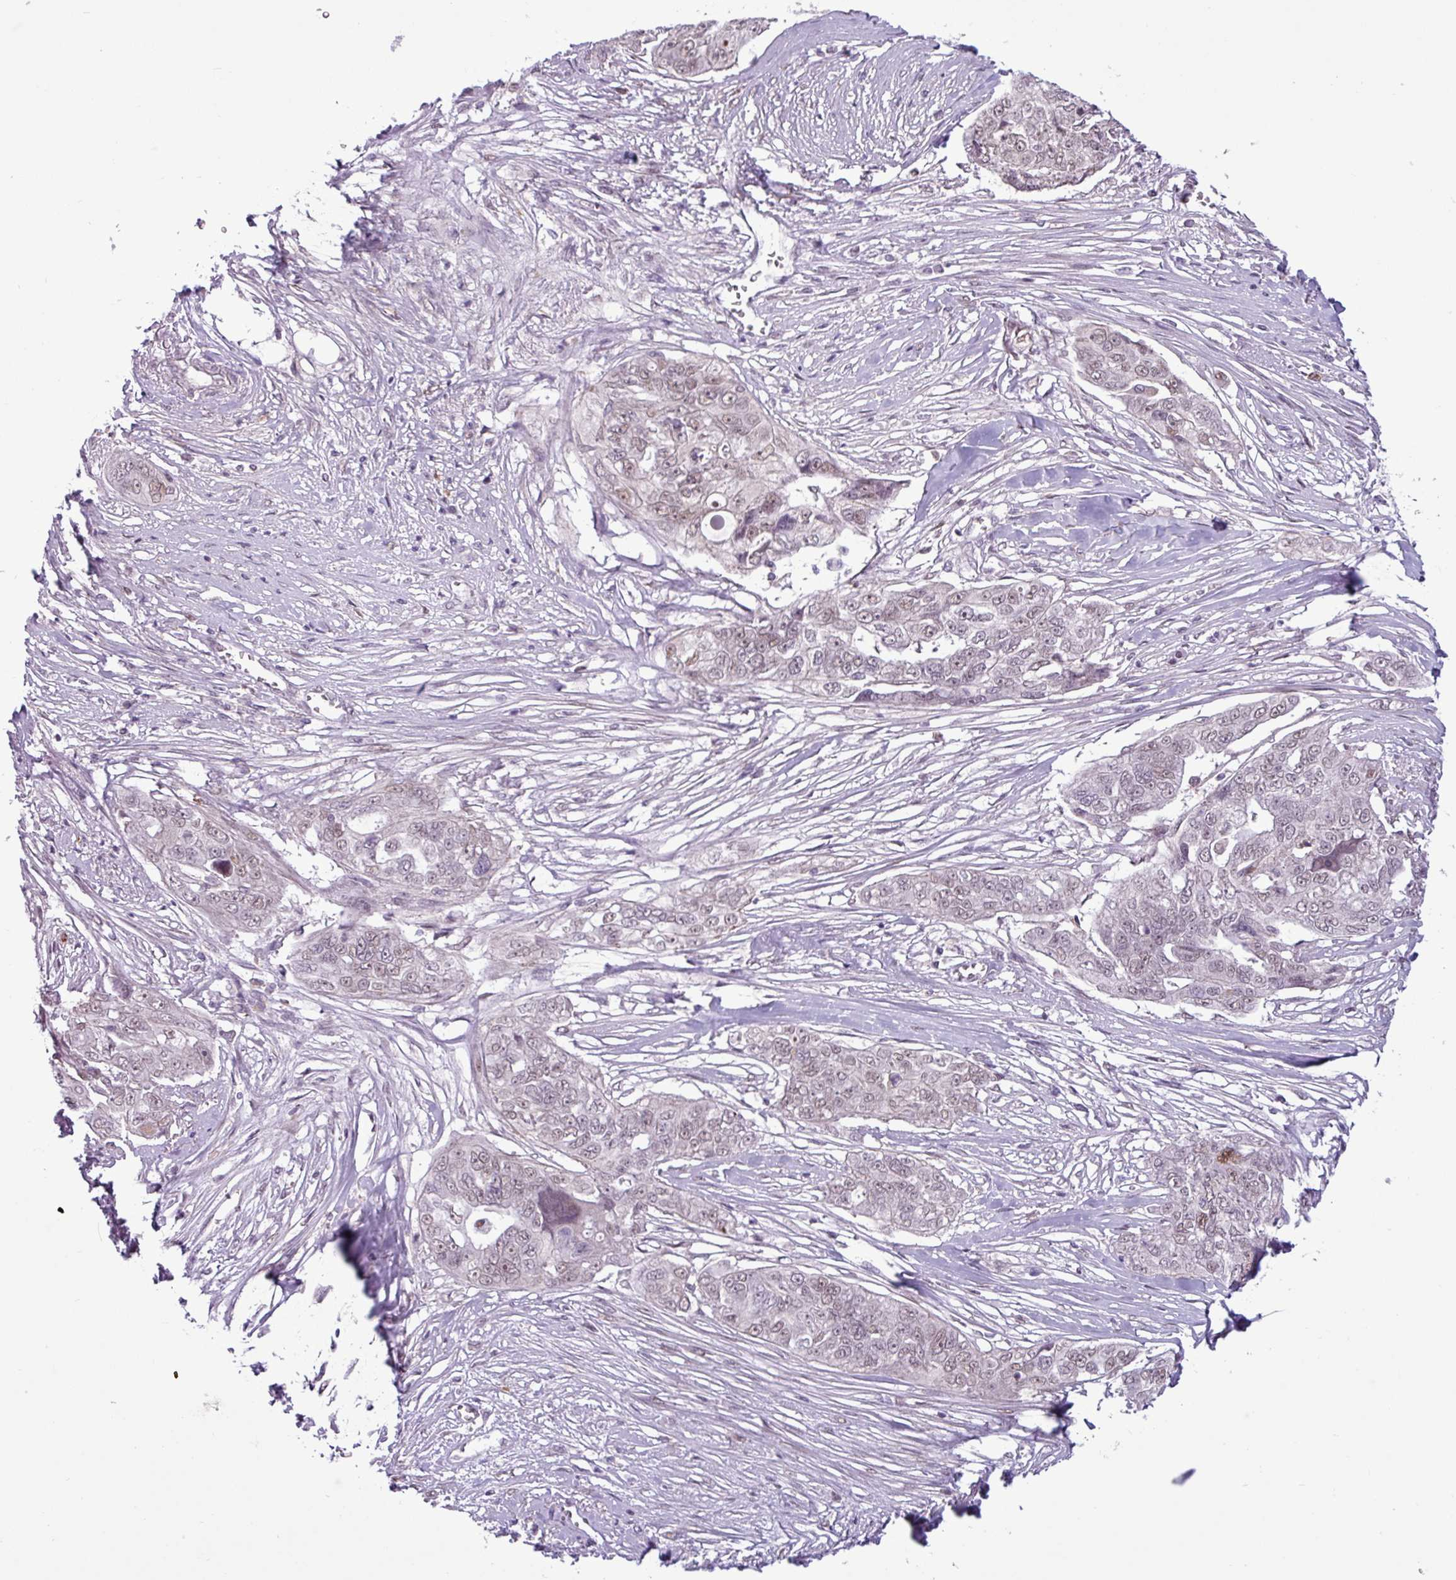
{"staining": {"intensity": "weak", "quantity": ">75%", "location": "nuclear"}, "tissue": "ovarian cancer", "cell_type": "Tumor cells", "image_type": "cancer", "snomed": [{"axis": "morphology", "description": "Carcinoma, endometroid"}, {"axis": "topography", "description": "Ovary"}], "caption": "An immunohistochemistry histopathology image of tumor tissue is shown. Protein staining in brown labels weak nuclear positivity in ovarian cancer within tumor cells.", "gene": "NOTCH2", "patient": {"sex": "female", "age": 70}}